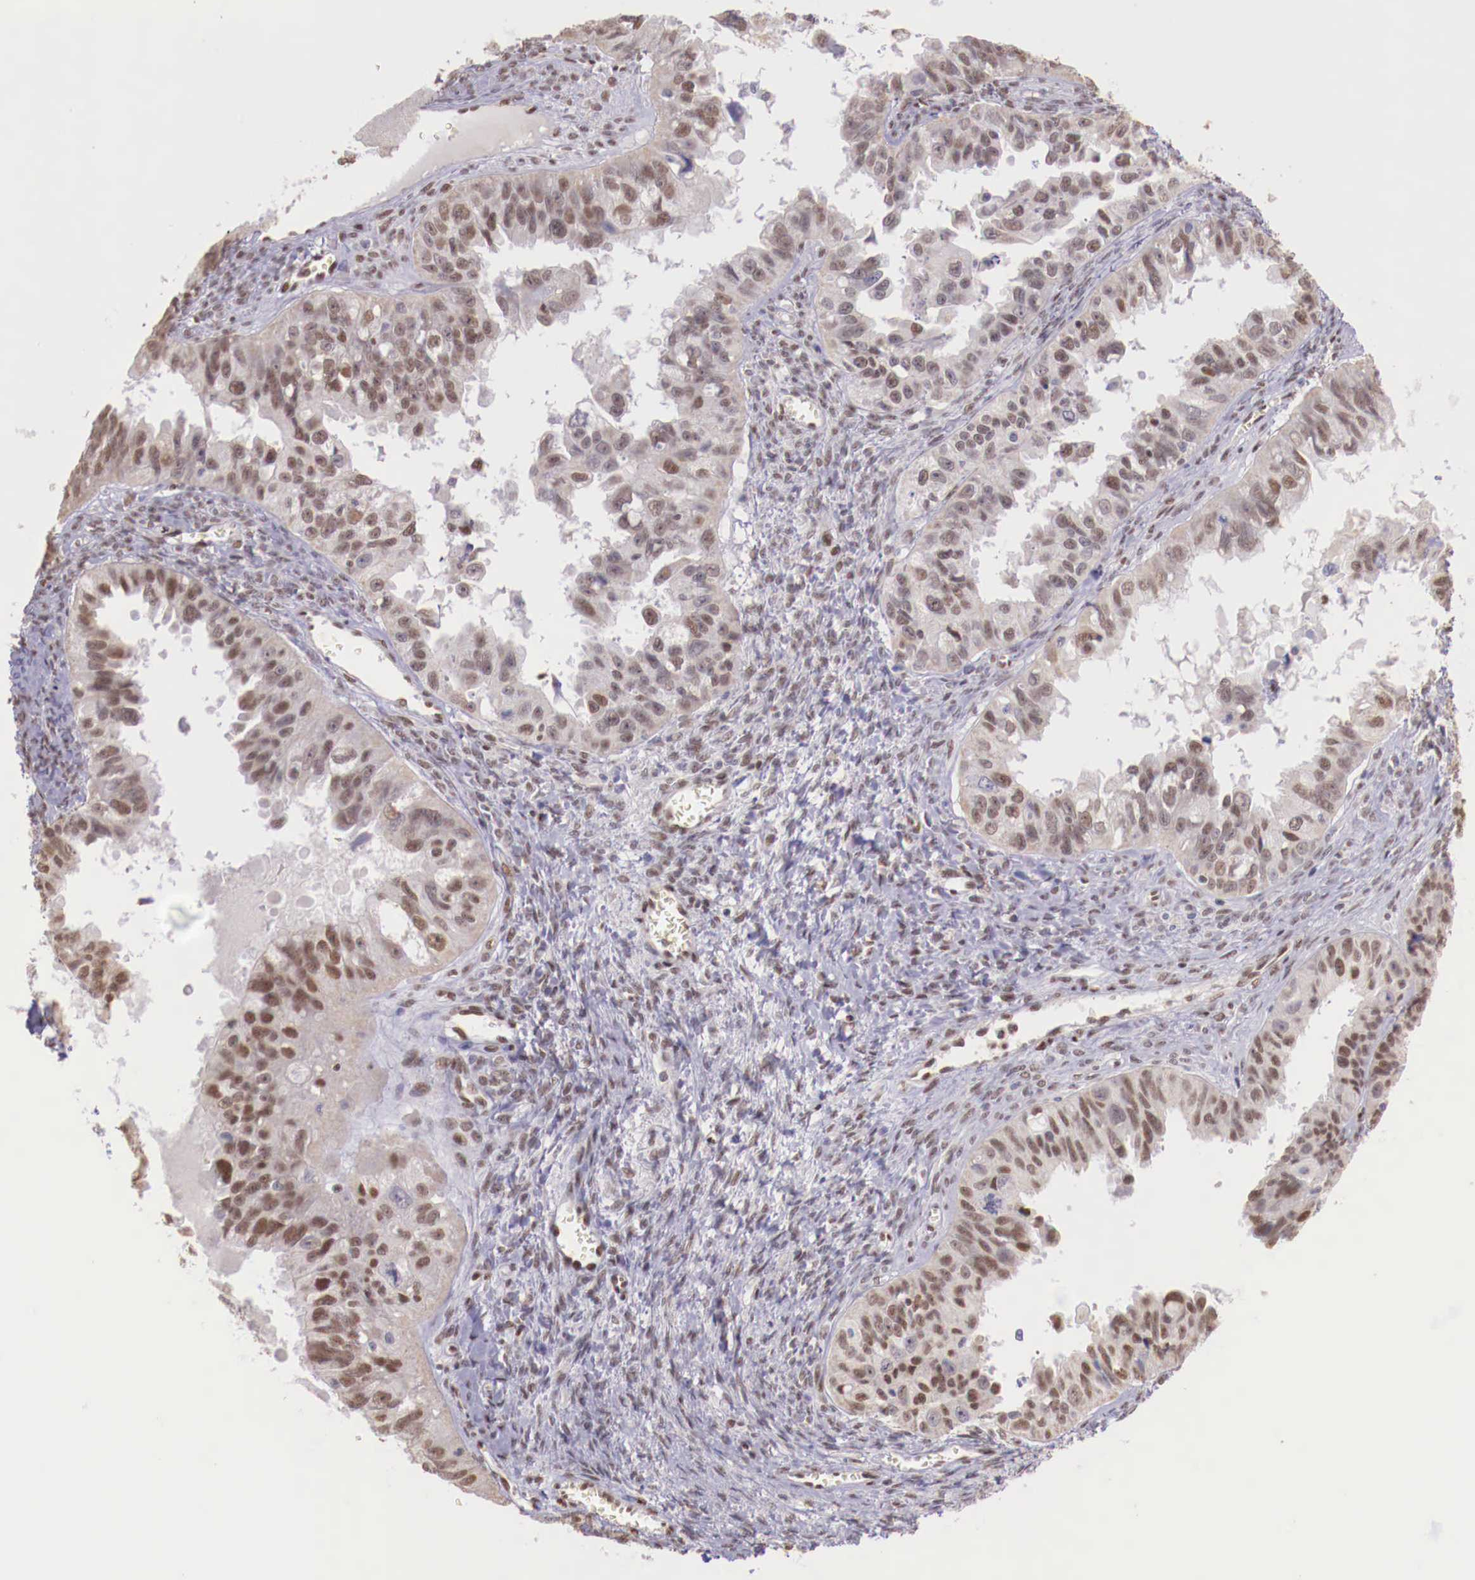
{"staining": {"intensity": "weak", "quantity": "25%-75%", "location": "cytoplasmic/membranous"}, "tissue": "ovarian cancer", "cell_type": "Tumor cells", "image_type": "cancer", "snomed": [{"axis": "morphology", "description": "Carcinoma, endometroid"}, {"axis": "topography", "description": "Ovary"}], "caption": "Tumor cells exhibit weak cytoplasmic/membranous expression in about 25%-75% of cells in ovarian cancer.", "gene": "SP1", "patient": {"sex": "female", "age": 85}}